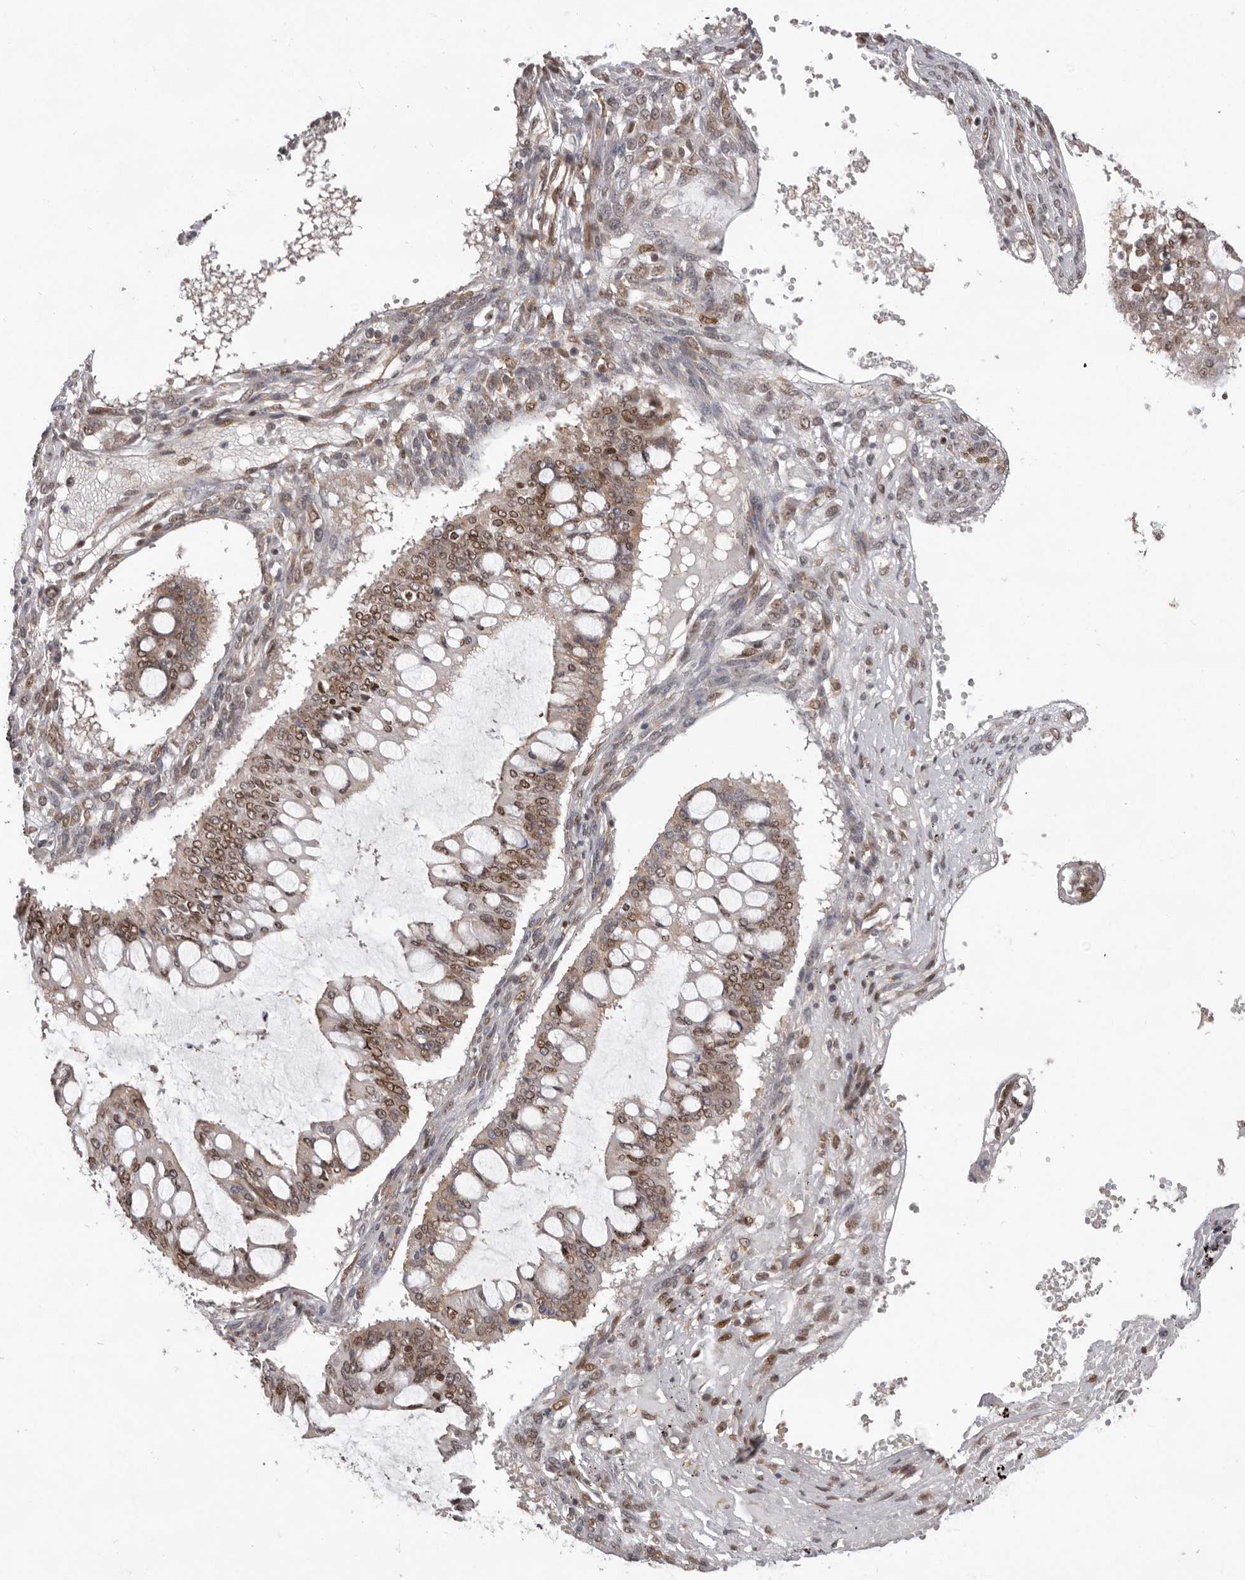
{"staining": {"intensity": "moderate", "quantity": ">75%", "location": "nuclear"}, "tissue": "ovarian cancer", "cell_type": "Tumor cells", "image_type": "cancer", "snomed": [{"axis": "morphology", "description": "Cystadenocarcinoma, mucinous, NOS"}, {"axis": "topography", "description": "Ovary"}], "caption": "Moderate nuclear positivity is present in about >75% of tumor cells in mucinous cystadenocarcinoma (ovarian).", "gene": "CHTOP", "patient": {"sex": "female", "age": 73}}